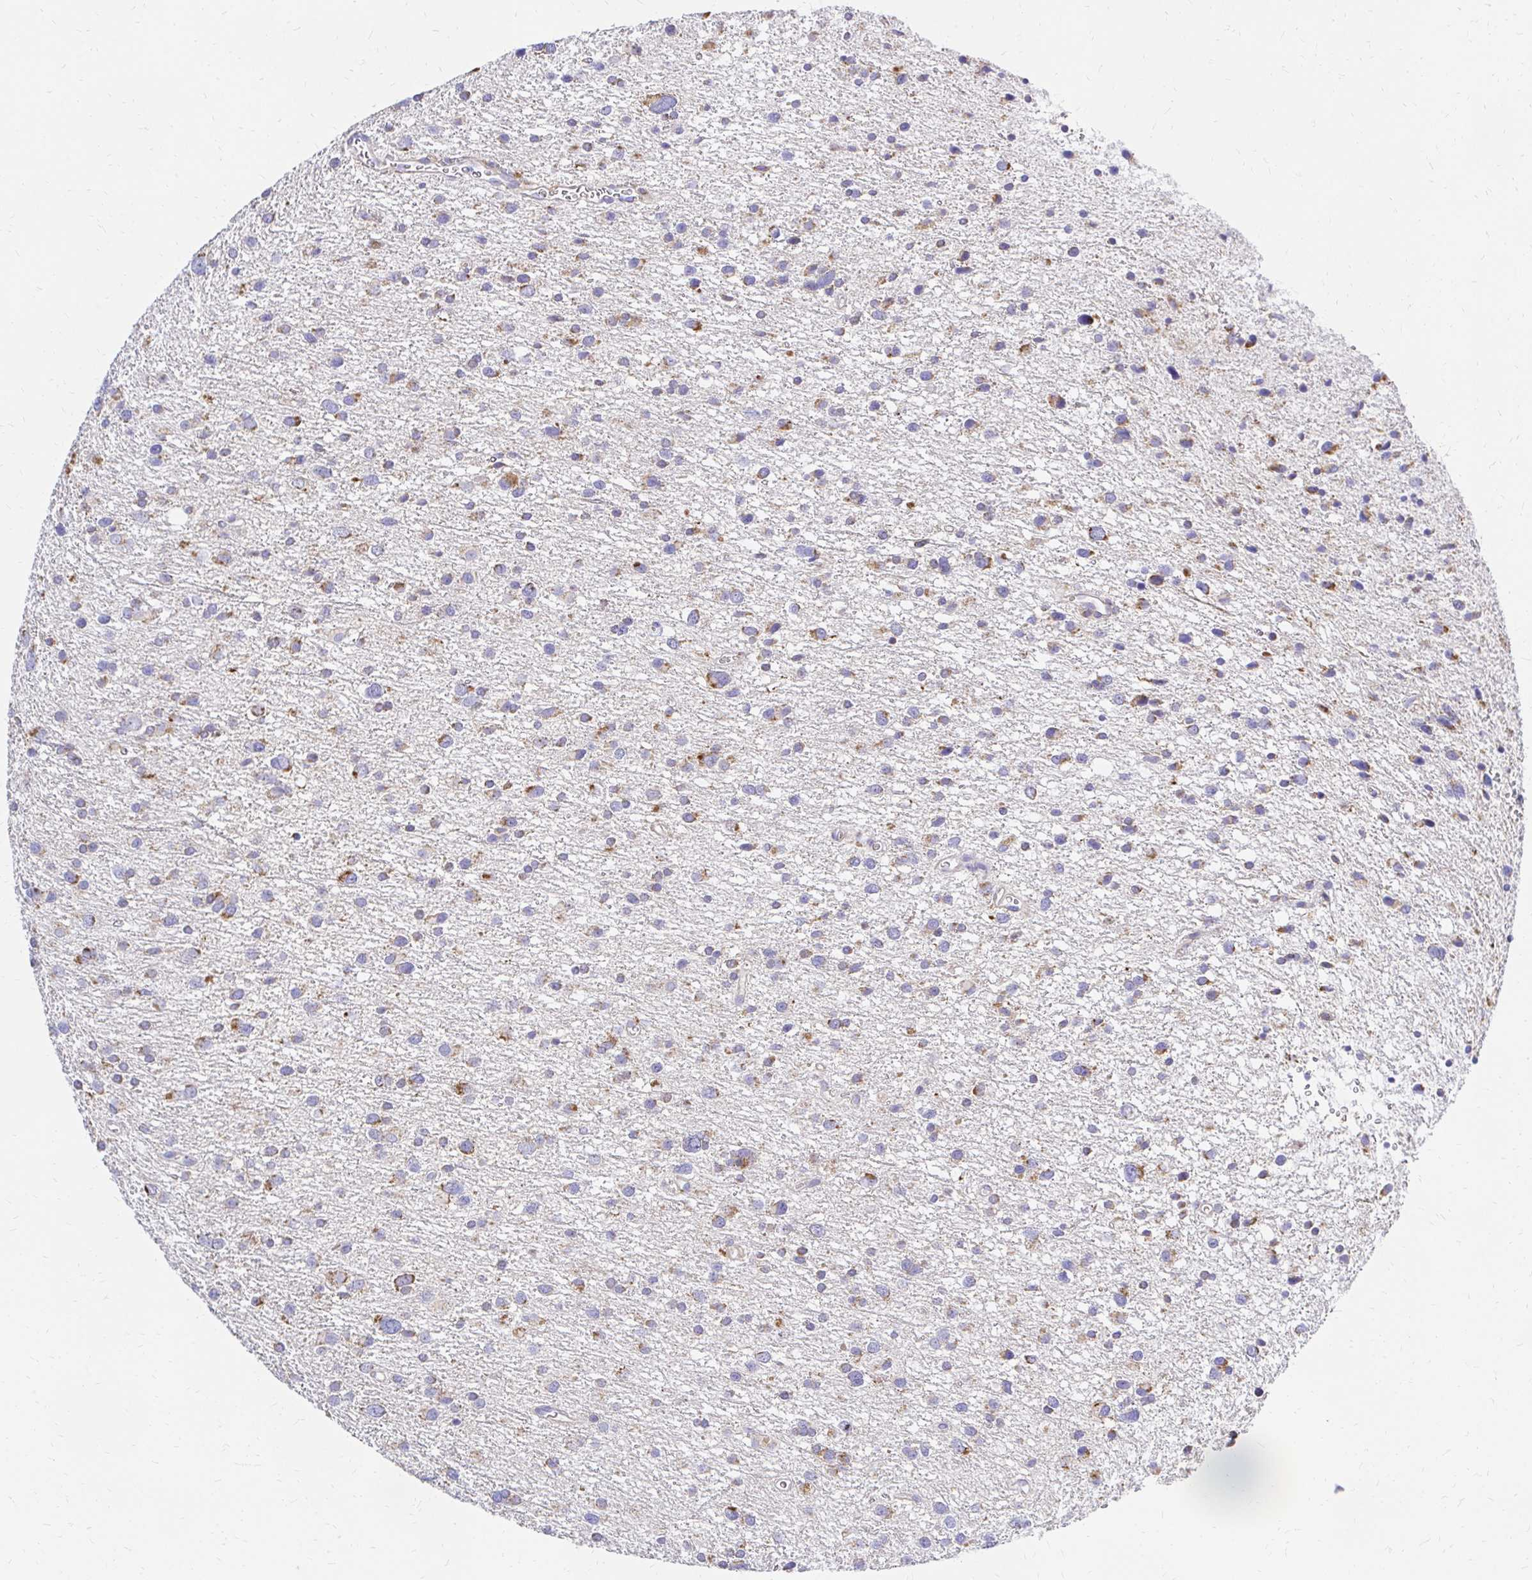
{"staining": {"intensity": "moderate", "quantity": ">75%", "location": "cytoplasmic/membranous"}, "tissue": "glioma", "cell_type": "Tumor cells", "image_type": "cancer", "snomed": [{"axis": "morphology", "description": "Glioma, malignant, Low grade"}, {"axis": "topography", "description": "Brain"}], "caption": "Tumor cells reveal medium levels of moderate cytoplasmic/membranous positivity in approximately >75% of cells in human low-grade glioma (malignant). (brown staining indicates protein expression, while blue staining denotes nuclei).", "gene": "MRPL13", "patient": {"sex": "female", "age": 55}}